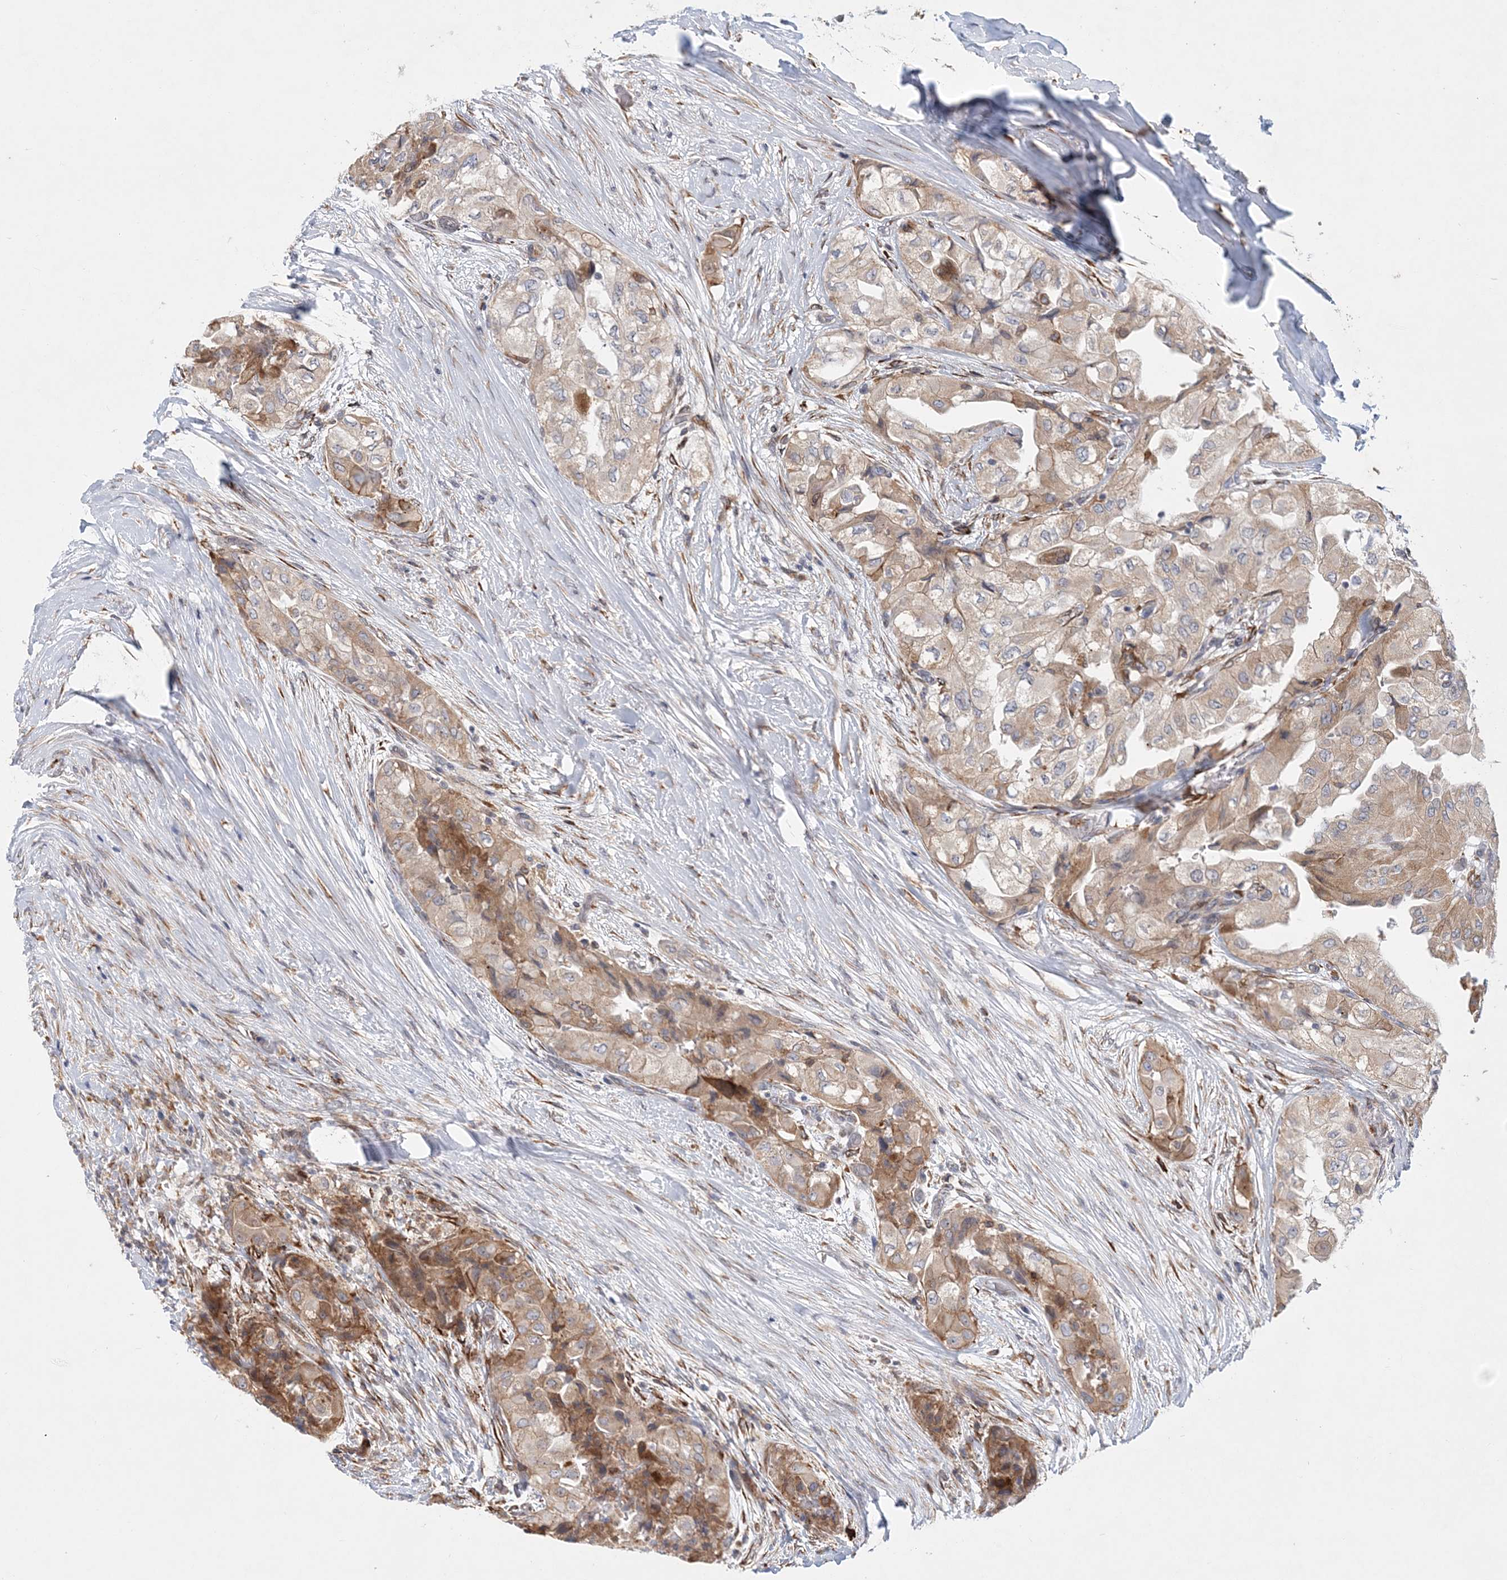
{"staining": {"intensity": "moderate", "quantity": ">75%", "location": "cytoplasmic/membranous"}, "tissue": "thyroid cancer", "cell_type": "Tumor cells", "image_type": "cancer", "snomed": [{"axis": "morphology", "description": "Papillary adenocarcinoma, NOS"}, {"axis": "topography", "description": "Thyroid gland"}], "caption": "The histopathology image exhibits staining of thyroid cancer (papillary adenocarcinoma), revealing moderate cytoplasmic/membranous protein positivity (brown color) within tumor cells.", "gene": "PCYOX1L", "patient": {"sex": "female", "age": 59}}